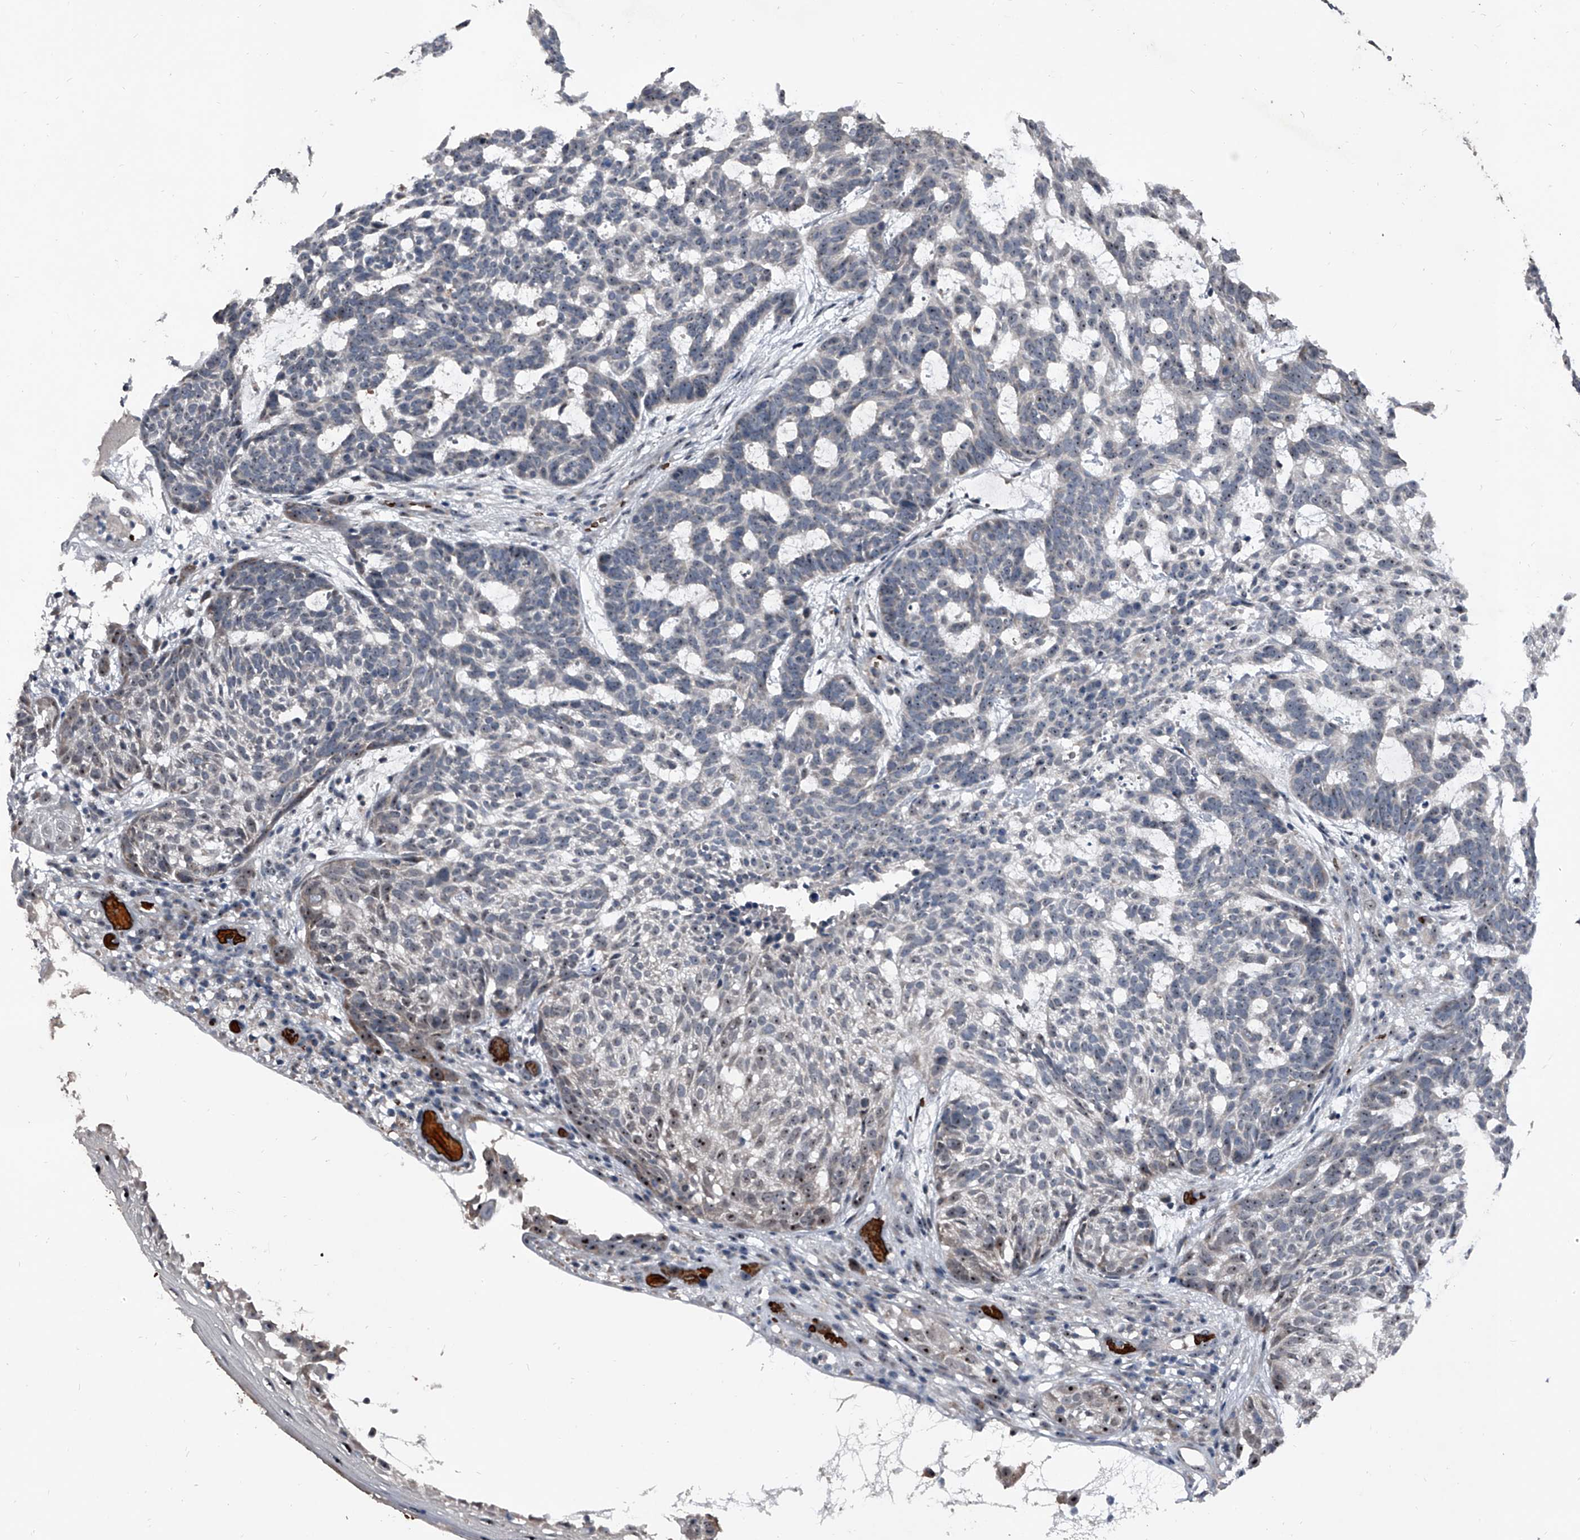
{"staining": {"intensity": "weak", "quantity": "<25%", "location": "cytoplasmic/membranous,nuclear"}, "tissue": "skin cancer", "cell_type": "Tumor cells", "image_type": "cancer", "snomed": [{"axis": "morphology", "description": "Basal cell carcinoma"}, {"axis": "topography", "description": "Skin"}], "caption": "Basal cell carcinoma (skin) was stained to show a protein in brown. There is no significant positivity in tumor cells.", "gene": "CEP85L", "patient": {"sex": "male", "age": 85}}